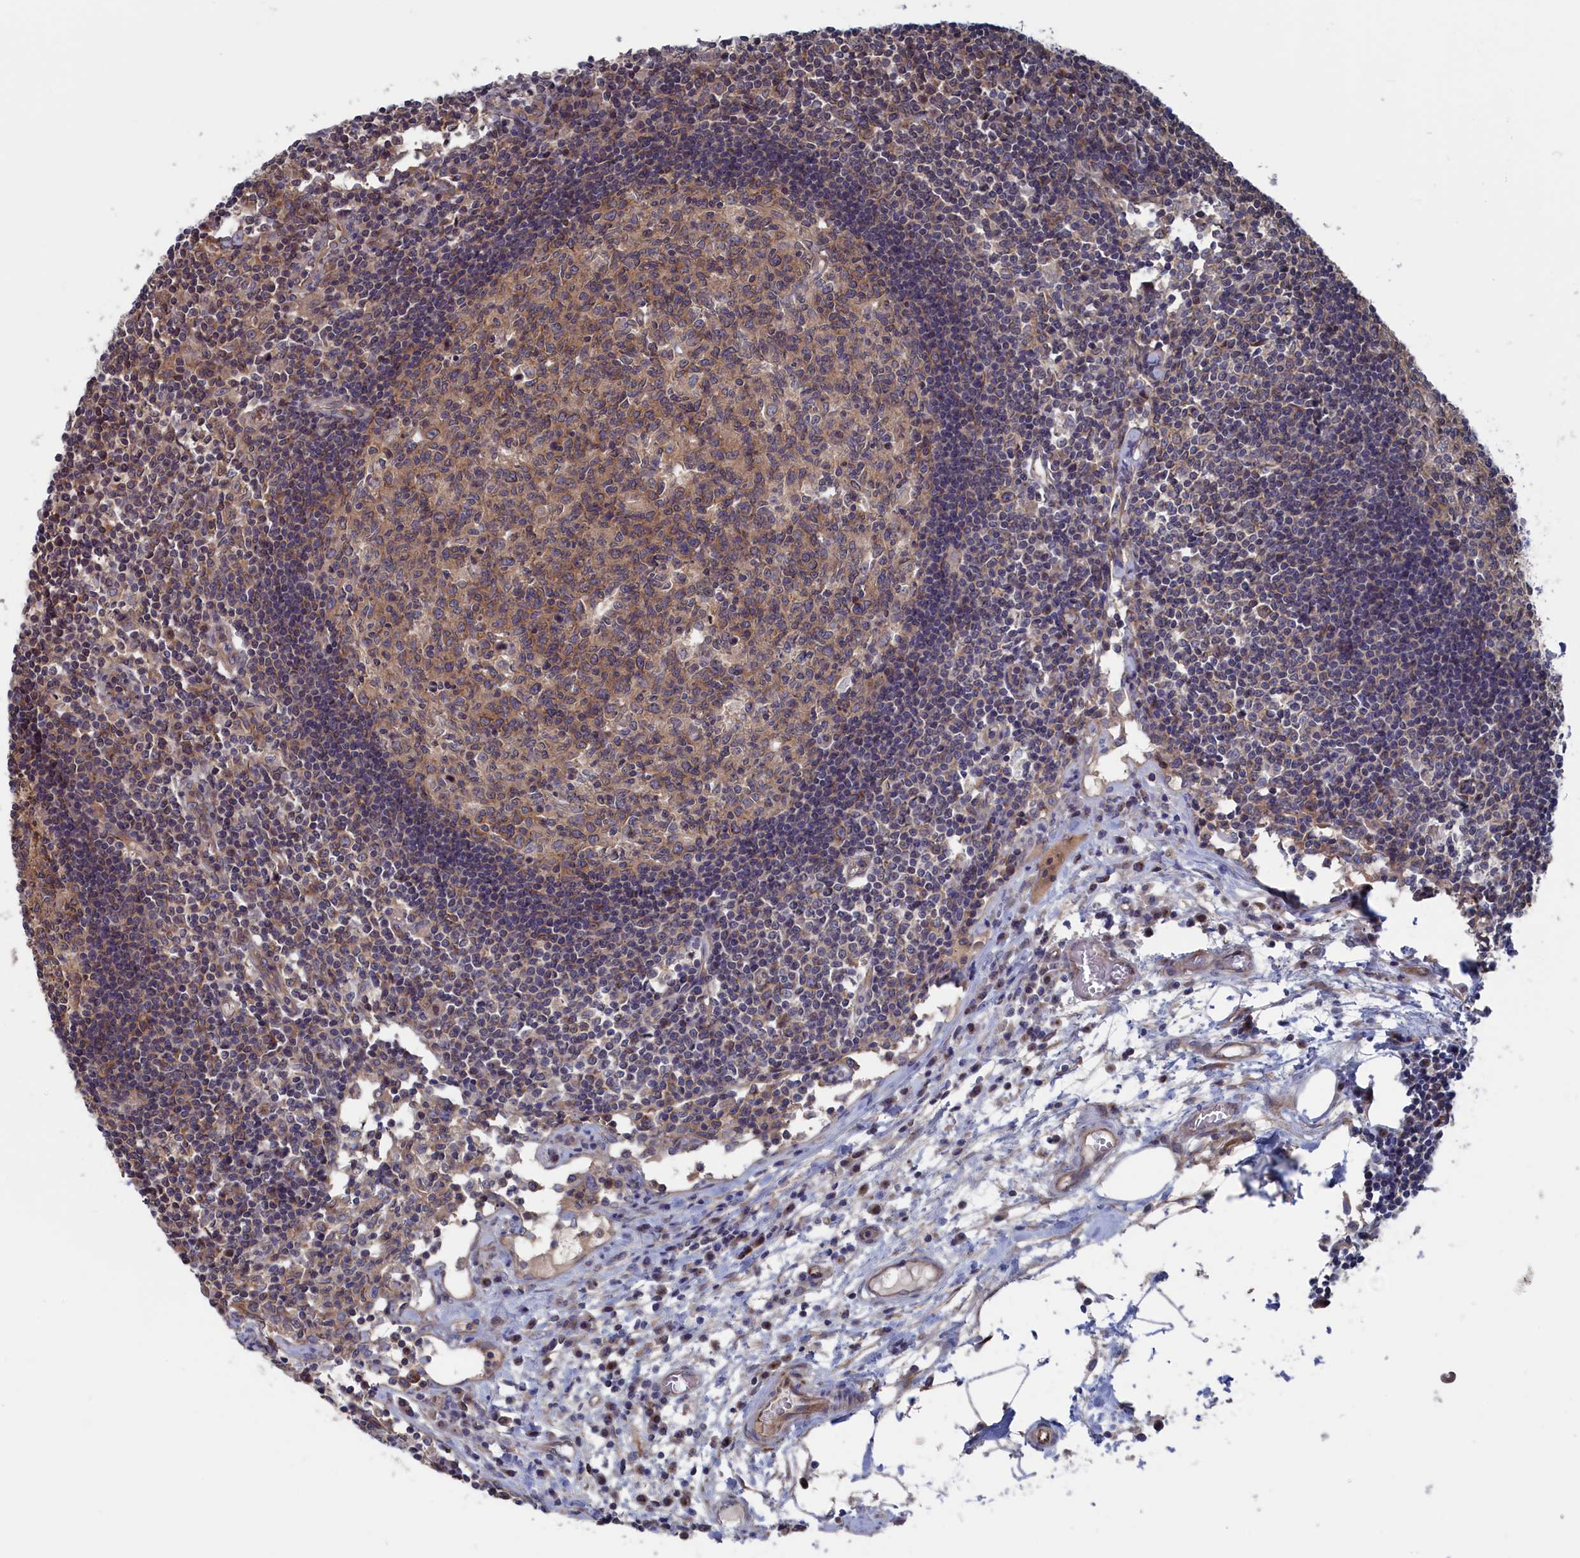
{"staining": {"intensity": "weak", "quantity": "25%-75%", "location": "cytoplasmic/membranous"}, "tissue": "lymph node", "cell_type": "Germinal center cells", "image_type": "normal", "snomed": [{"axis": "morphology", "description": "Normal tissue, NOS"}, {"axis": "topography", "description": "Lymph node"}], "caption": "Unremarkable lymph node demonstrates weak cytoplasmic/membranous staining in about 25%-75% of germinal center cells, visualized by immunohistochemistry. The staining is performed using DAB (3,3'-diaminobenzidine) brown chromogen to label protein expression. The nuclei are counter-stained blue using hematoxylin.", "gene": "NUTF2", "patient": {"sex": "female", "age": 55}}